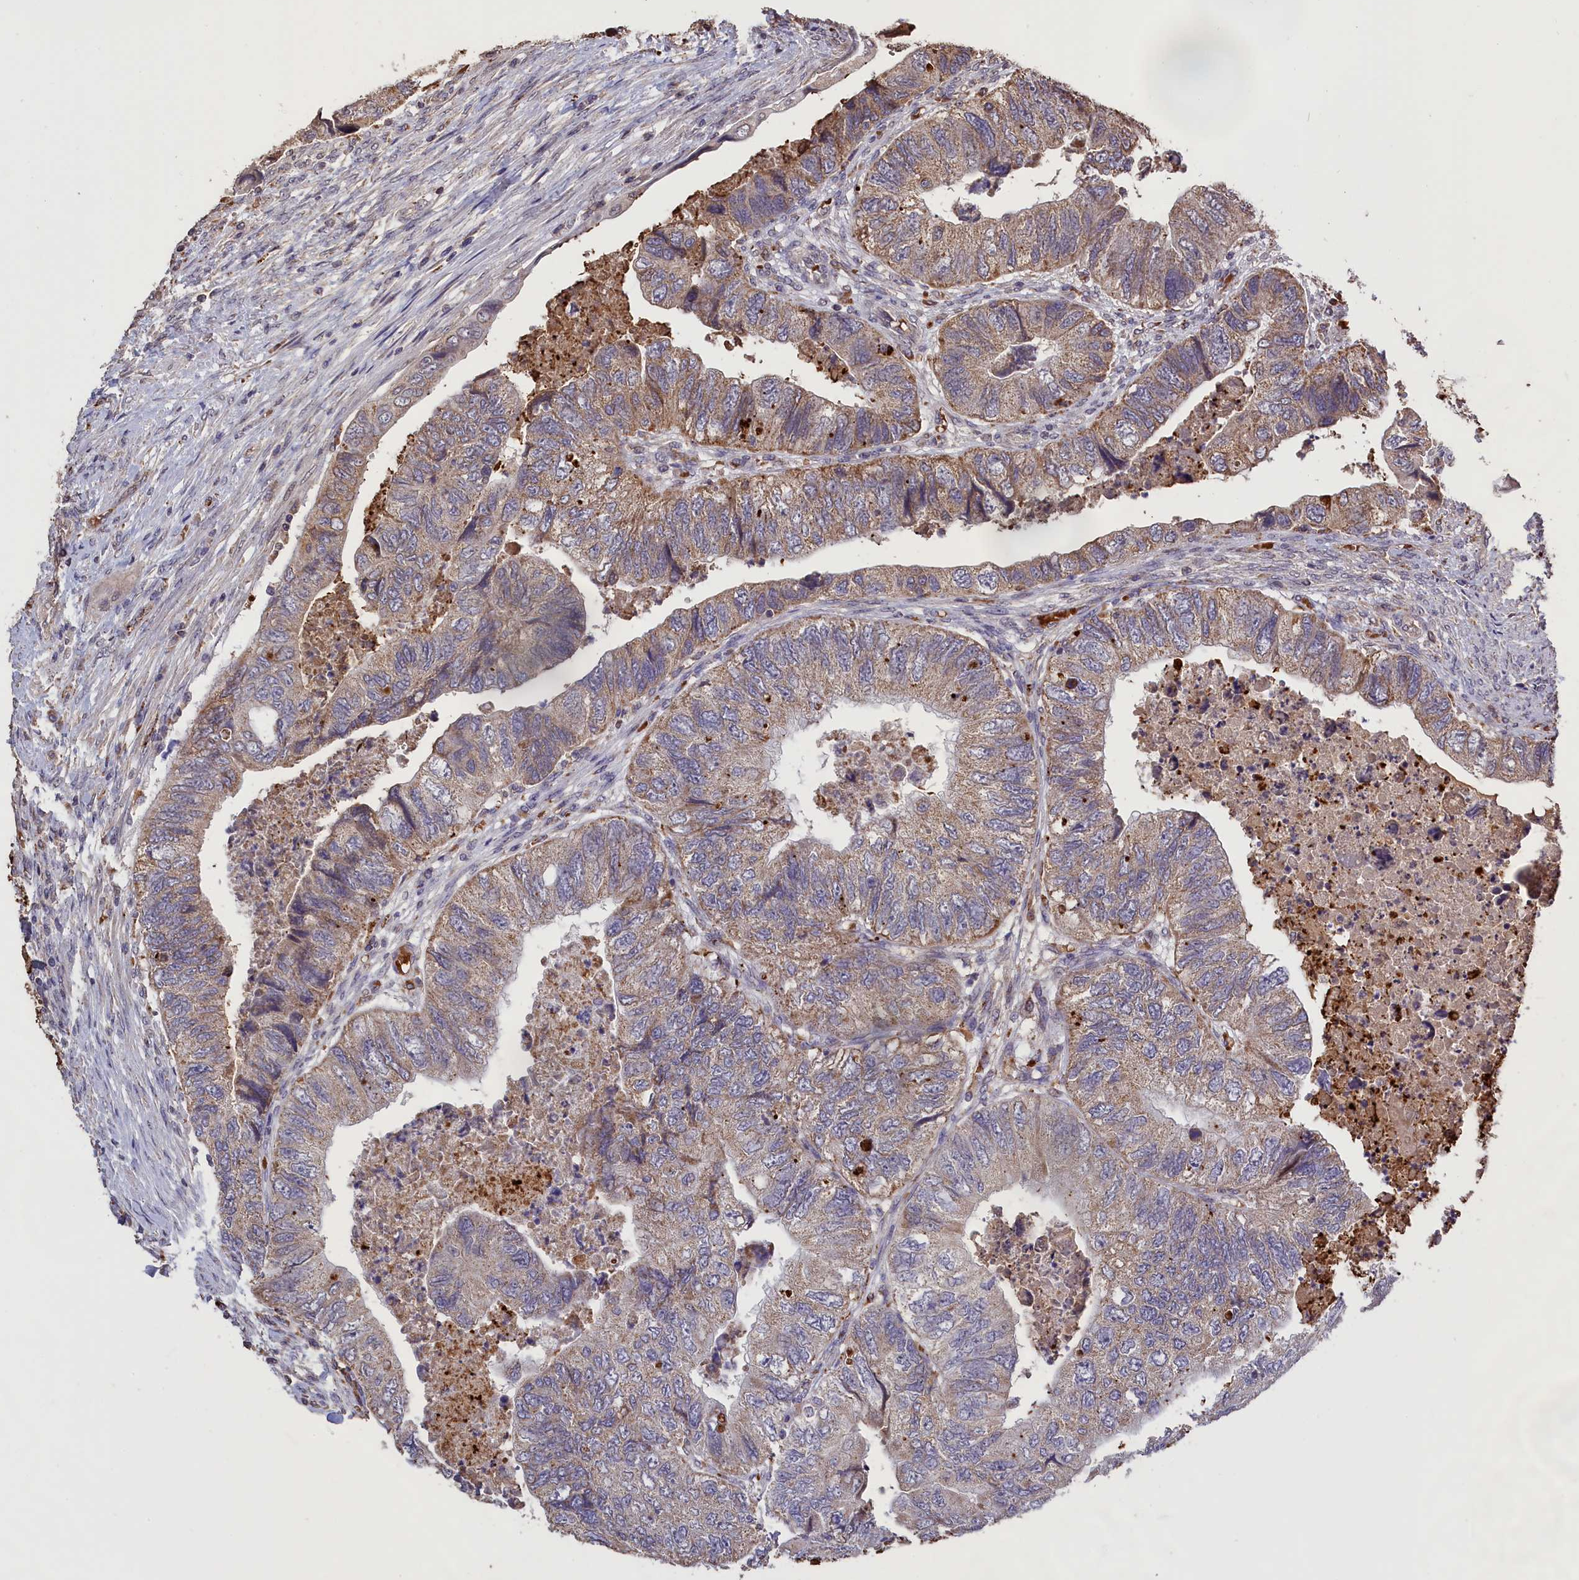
{"staining": {"intensity": "weak", "quantity": "25%-75%", "location": "cytoplasmic/membranous"}, "tissue": "colorectal cancer", "cell_type": "Tumor cells", "image_type": "cancer", "snomed": [{"axis": "morphology", "description": "Adenocarcinoma, NOS"}, {"axis": "topography", "description": "Rectum"}], "caption": "Colorectal adenocarcinoma stained for a protein exhibits weak cytoplasmic/membranous positivity in tumor cells.", "gene": "CLRN2", "patient": {"sex": "male", "age": 63}}